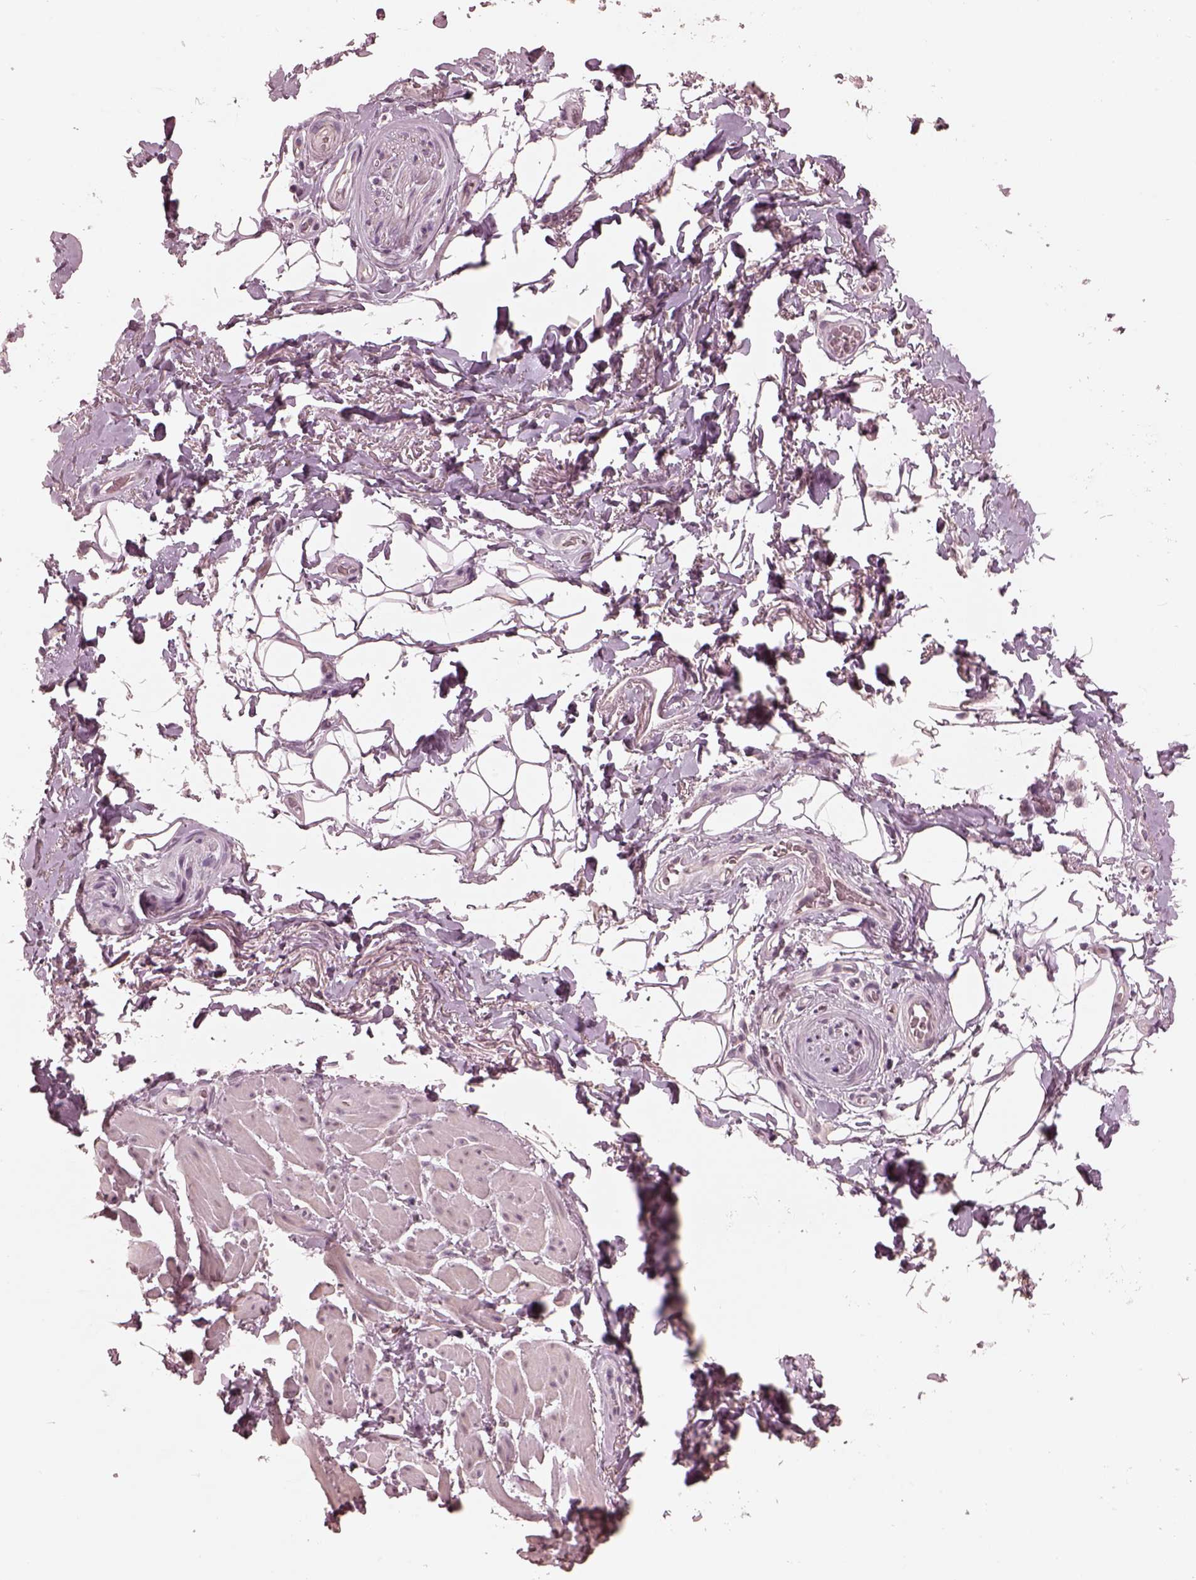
{"staining": {"intensity": "negative", "quantity": "none", "location": "none"}, "tissue": "adipose tissue", "cell_type": "Adipocytes", "image_type": "normal", "snomed": [{"axis": "morphology", "description": "Normal tissue, NOS"}, {"axis": "topography", "description": "Anal"}, {"axis": "topography", "description": "Peripheral nerve tissue"}], "caption": "DAB (3,3'-diaminobenzidine) immunohistochemical staining of benign human adipose tissue exhibits no significant expression in adipocytes.", "gene": "OPTC", "patient": {"sex": "male", "age": 53}}